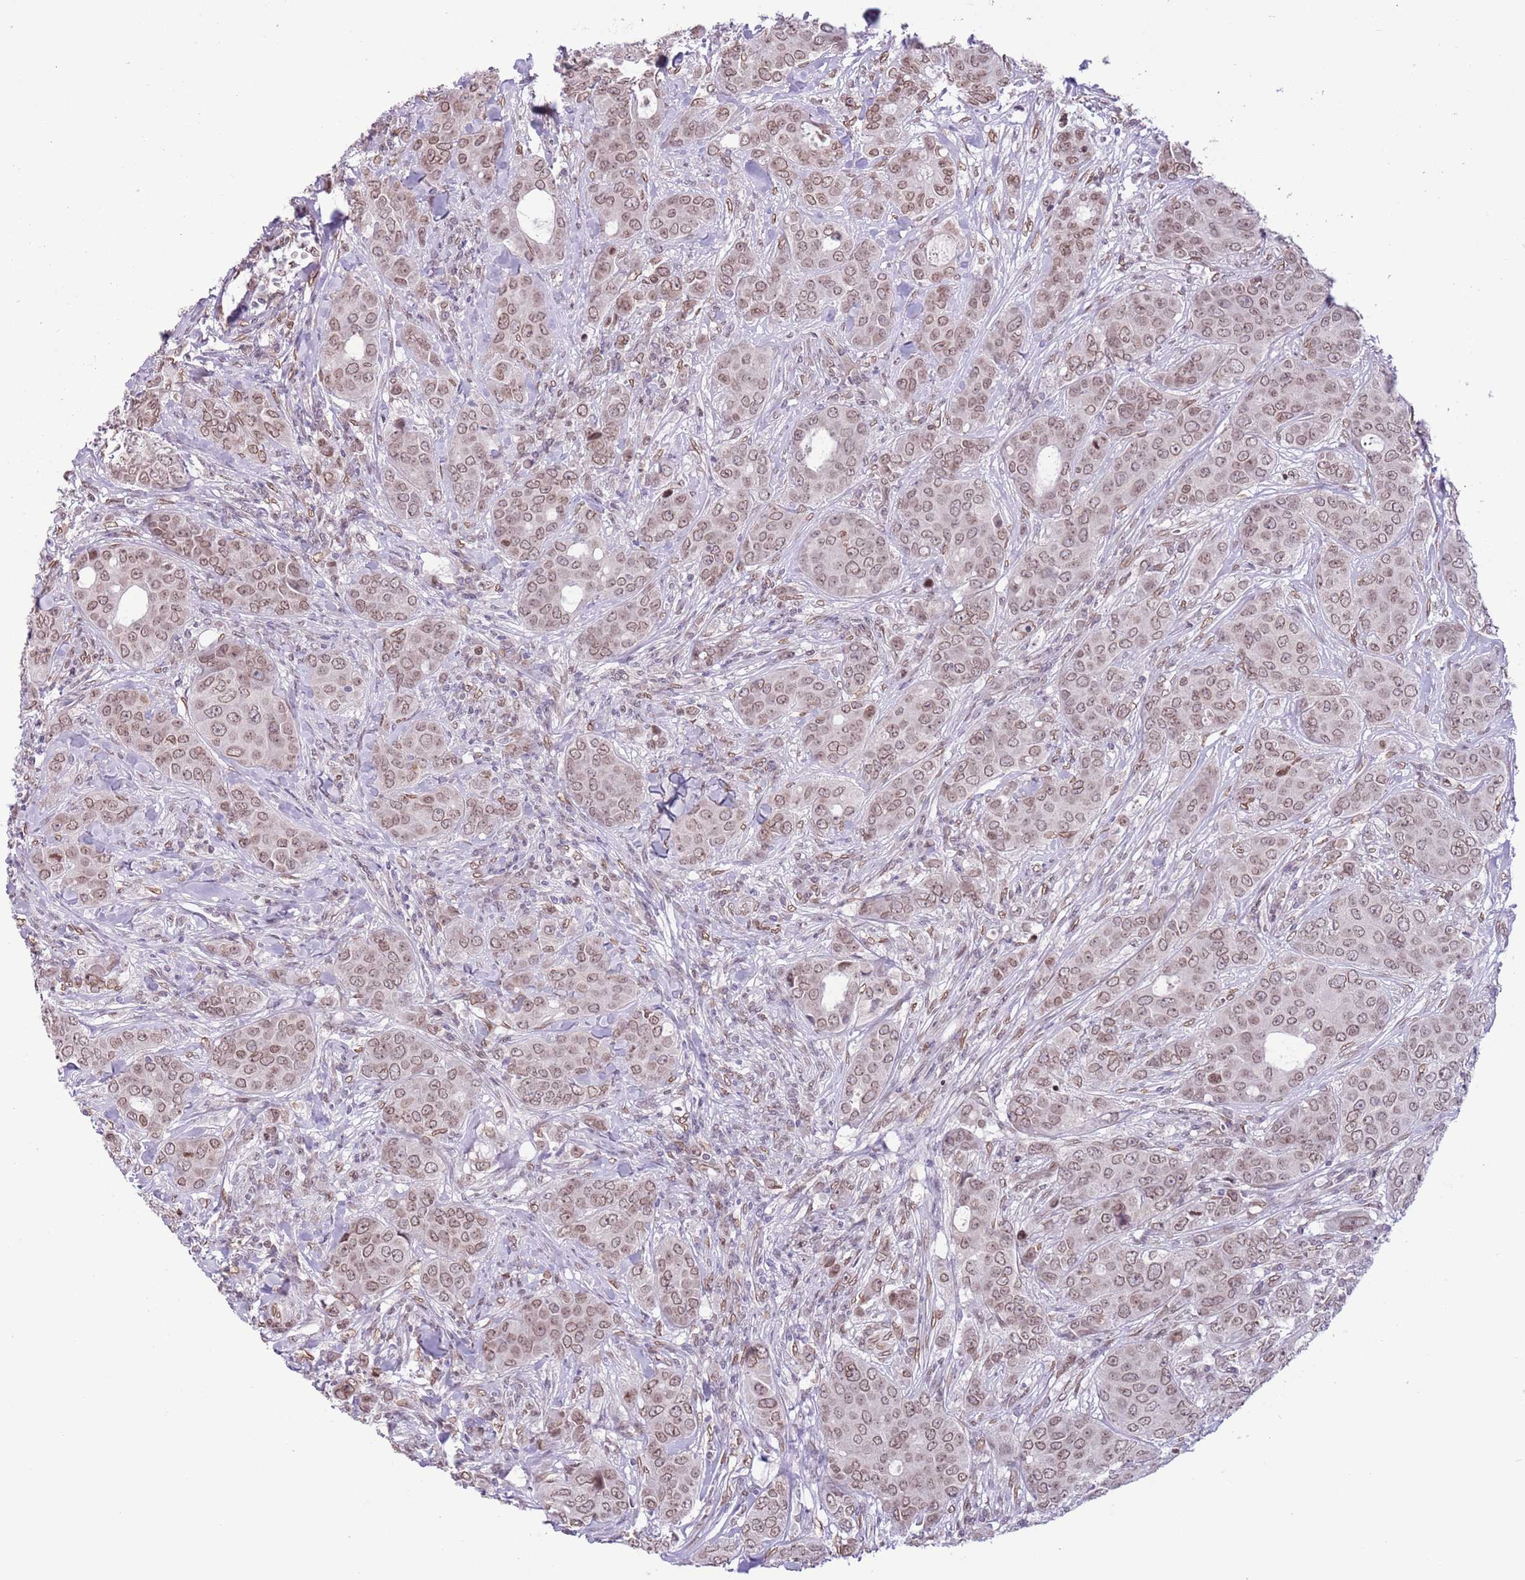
{"staining": {"intensity": "moderate", "quantity": ">75%", "location": "cytoplasmic/membranous,nuclear"}, "tissue": "breast cancer", "cell_type": "Tumor cells", "image_type": "cancer", "snomed": [{"axis": "morphology", "description": "Duct carcinoma"}, {"axis": "topography", "description": "Breast"}], "caption": "Immunohistochemistry (IHC) photomicrograph of neoplastic tissue: breast invasive ductal carcinoma stained using IHC displays medium levels of moderate protein expression localized specifically in the cytoplasmic/membranous and nuclear of tumor cells, appearing as a cytoplasmic/membranous and nuclear brown color.", "gene": "ZGLP1", "patient": {"sex": "female", "age": 43}}